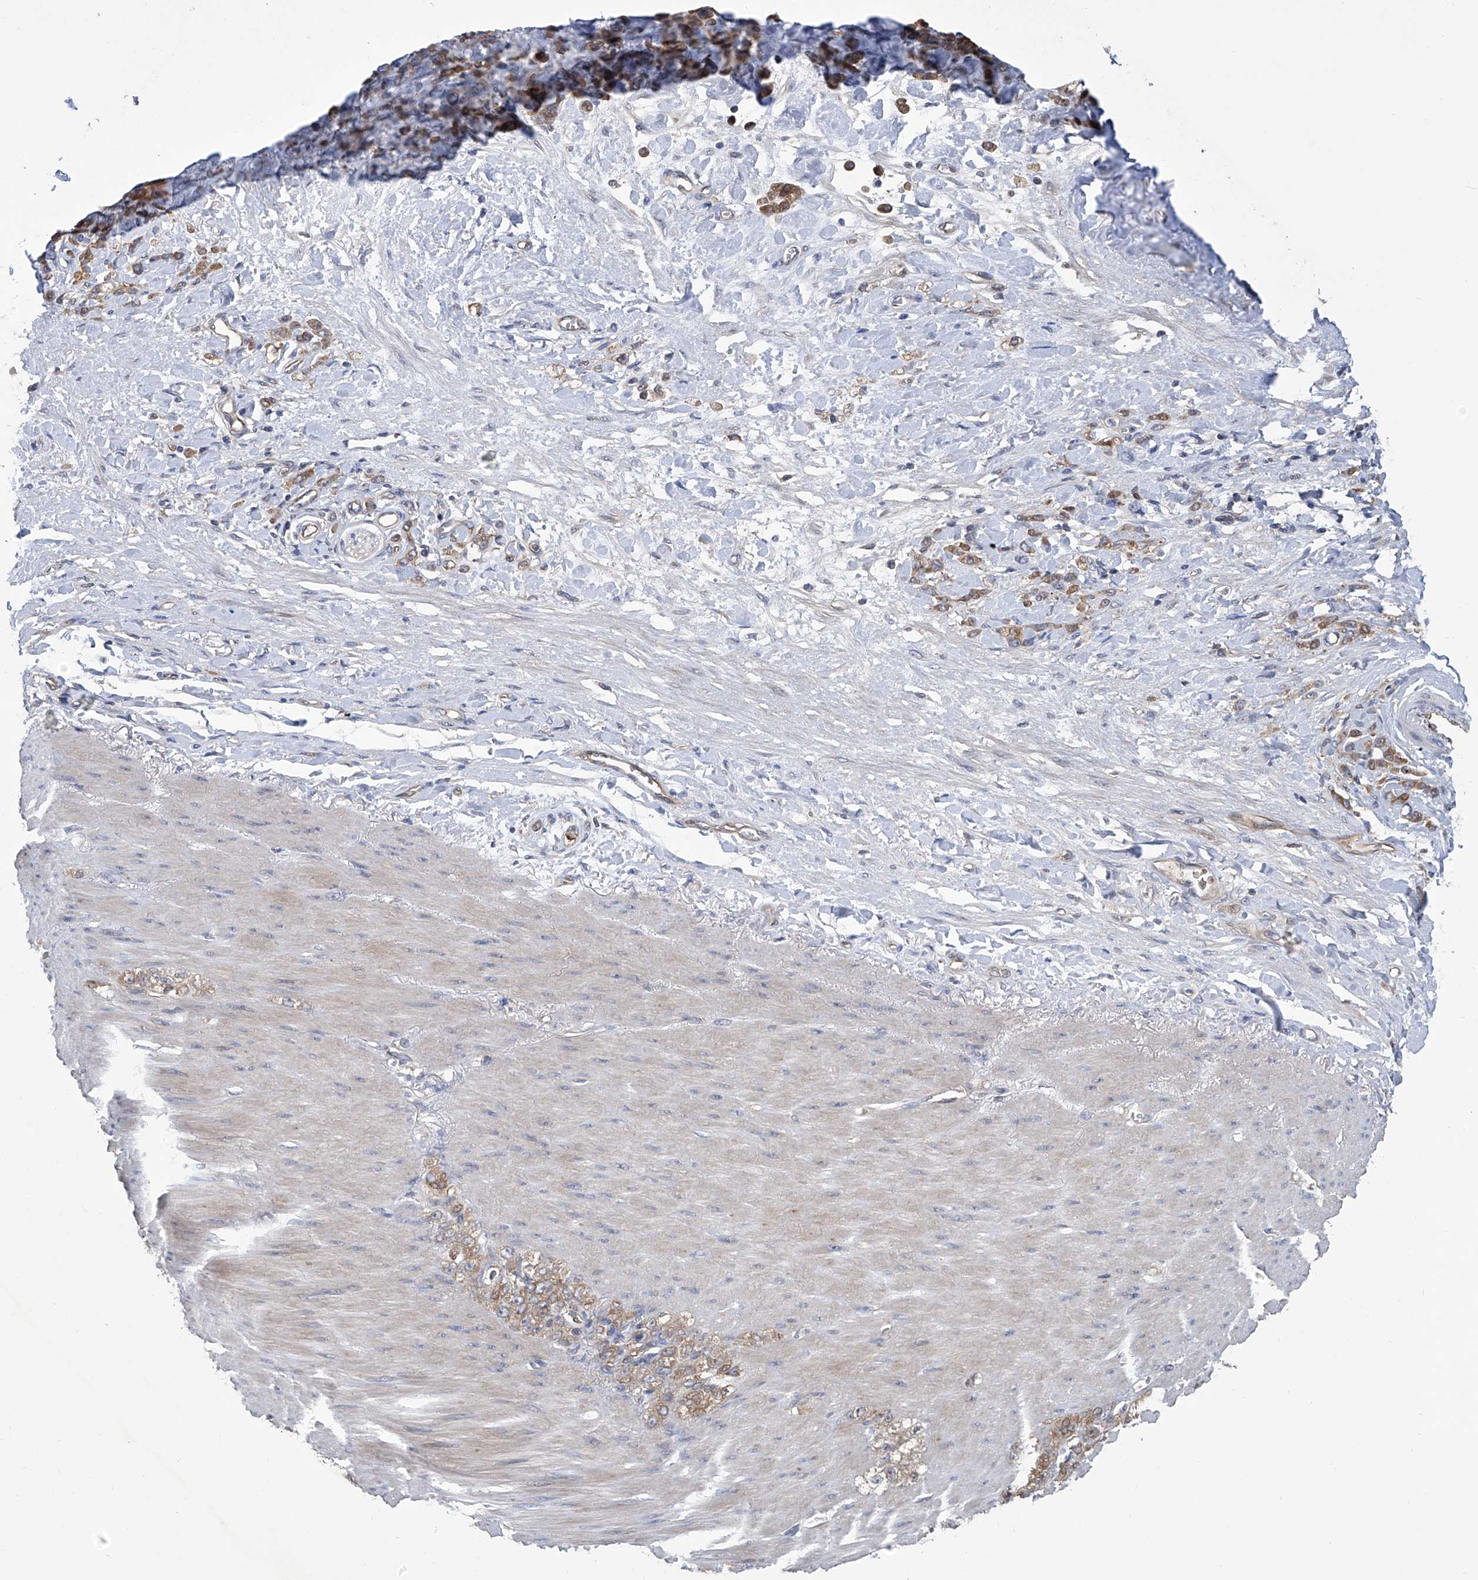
{"staining": {"intensity": "weak", "quantity": ">75%", "location": "cytoplasmic/membranous"}, "tissue": "stomach cancer", "cell_type": "Tumor cells", "image_type": "cancer", "snomed": [{"axis": "morphology", "description": "Normal tissue, NOS"}, {"axis": "morphology", "description": "Adenocarcinoma, NOS"}, {"axis": "topography", "description": "Stomach"}], "caption": "Immunohistochemical staining of human stomach cancer (adenocarcinoma) demonstrates low levels of weak cytoplasmic/membranous positivity in approximately >75% of tumor cells. (IHC, brightfield microscopy, high magnification).", "gene": "NUDT17", "patient": {"sex": "male", "age": 82}}